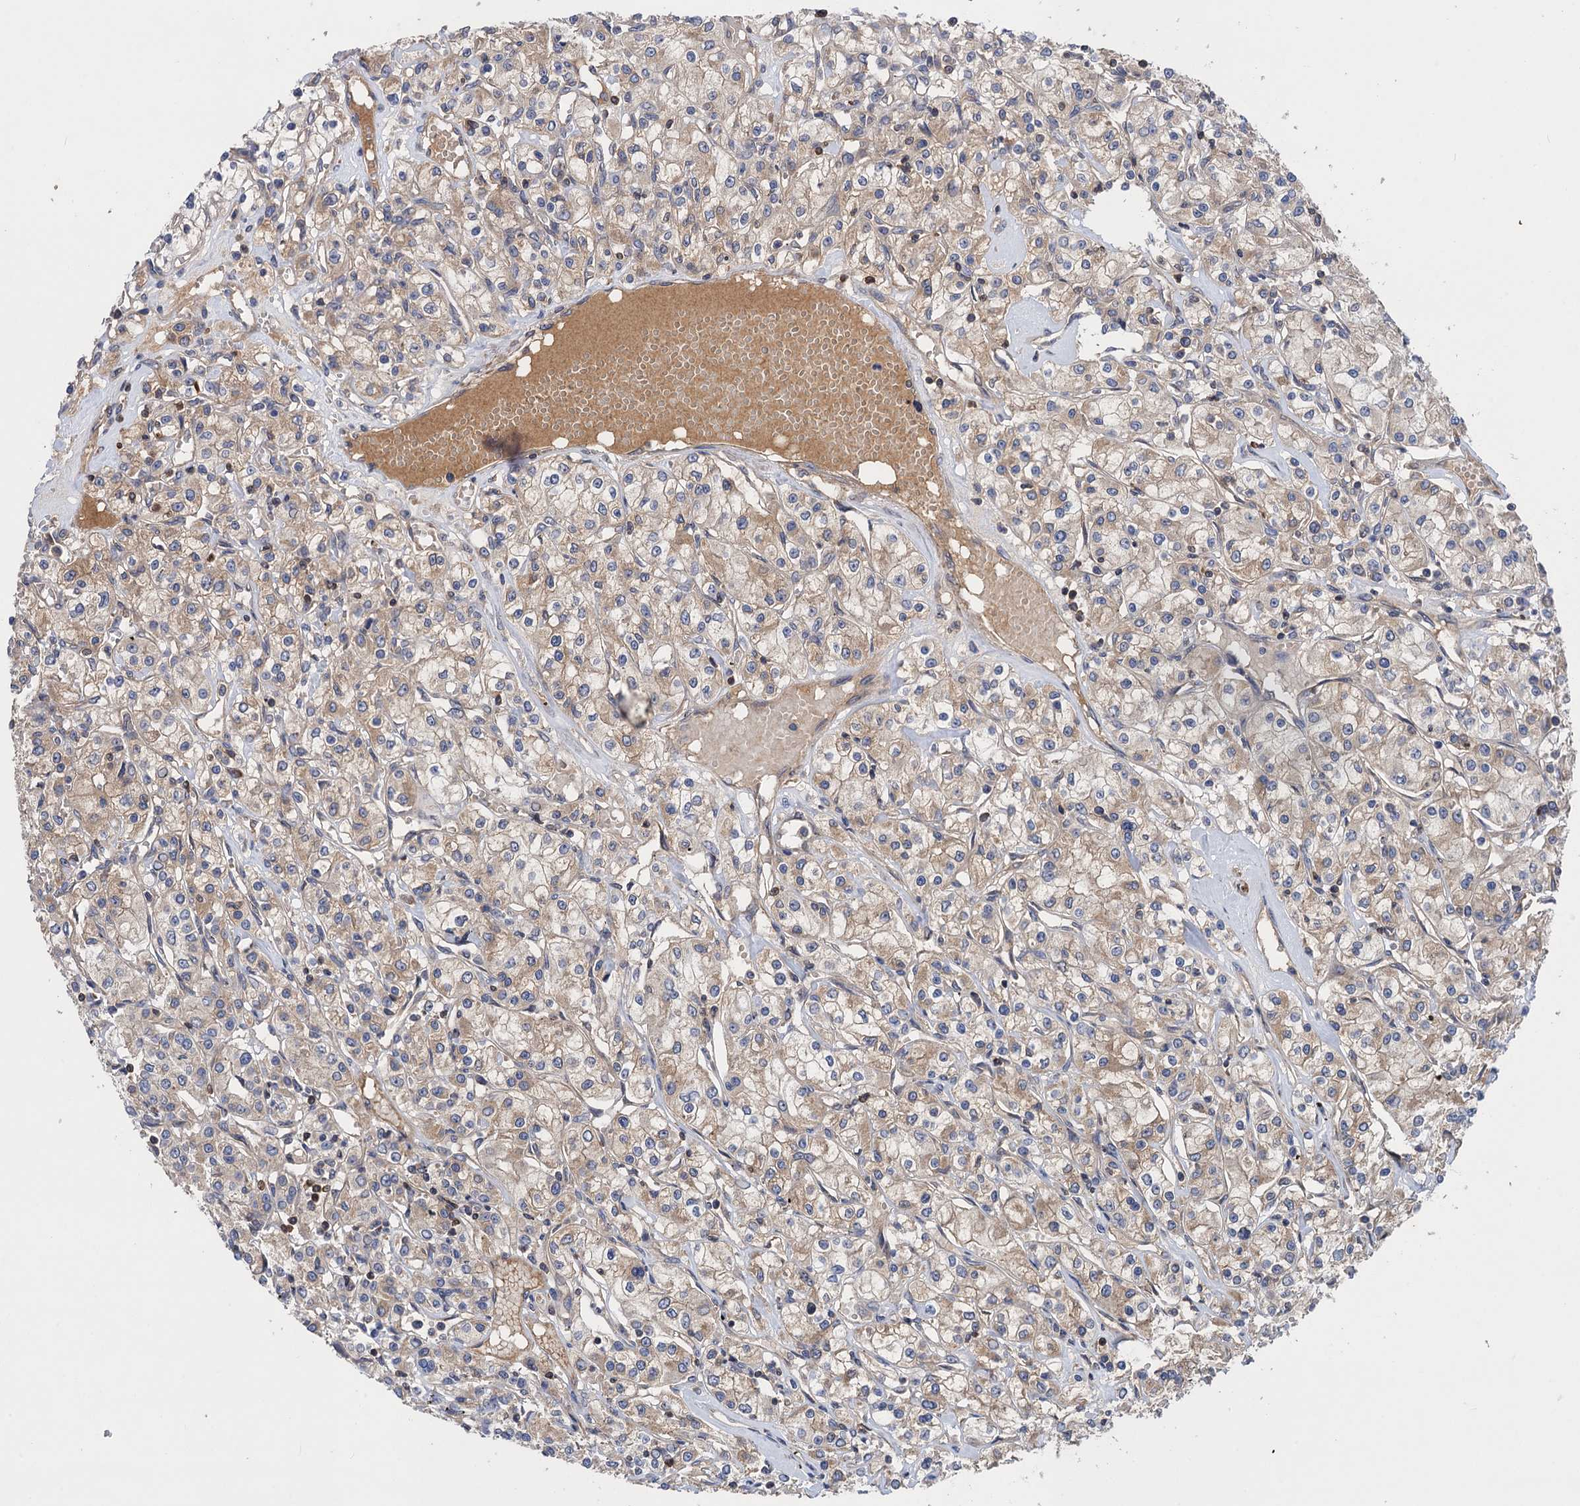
{"staining": {"intensity": "weak", "quantity": "25%-75%", "location": "cytoplasmic/membranous"}, "tissue": "renal cancer", "cell_type": "Tumor cells", "image_type": "cancer", "snomed": [{"axis": "morphology", "description": "Adenocarcinoma, NOS"}, {"axis": "topography", "description": "Kidney"}], "caption": "The histopathology image displays a brown stain indicating the presence of a protein in the cytoplasmic/membranous of tumor cells in adenocarcinoma (renal).", "gene": "DGKA", "patient": {"sex": "female", "age": 59}}